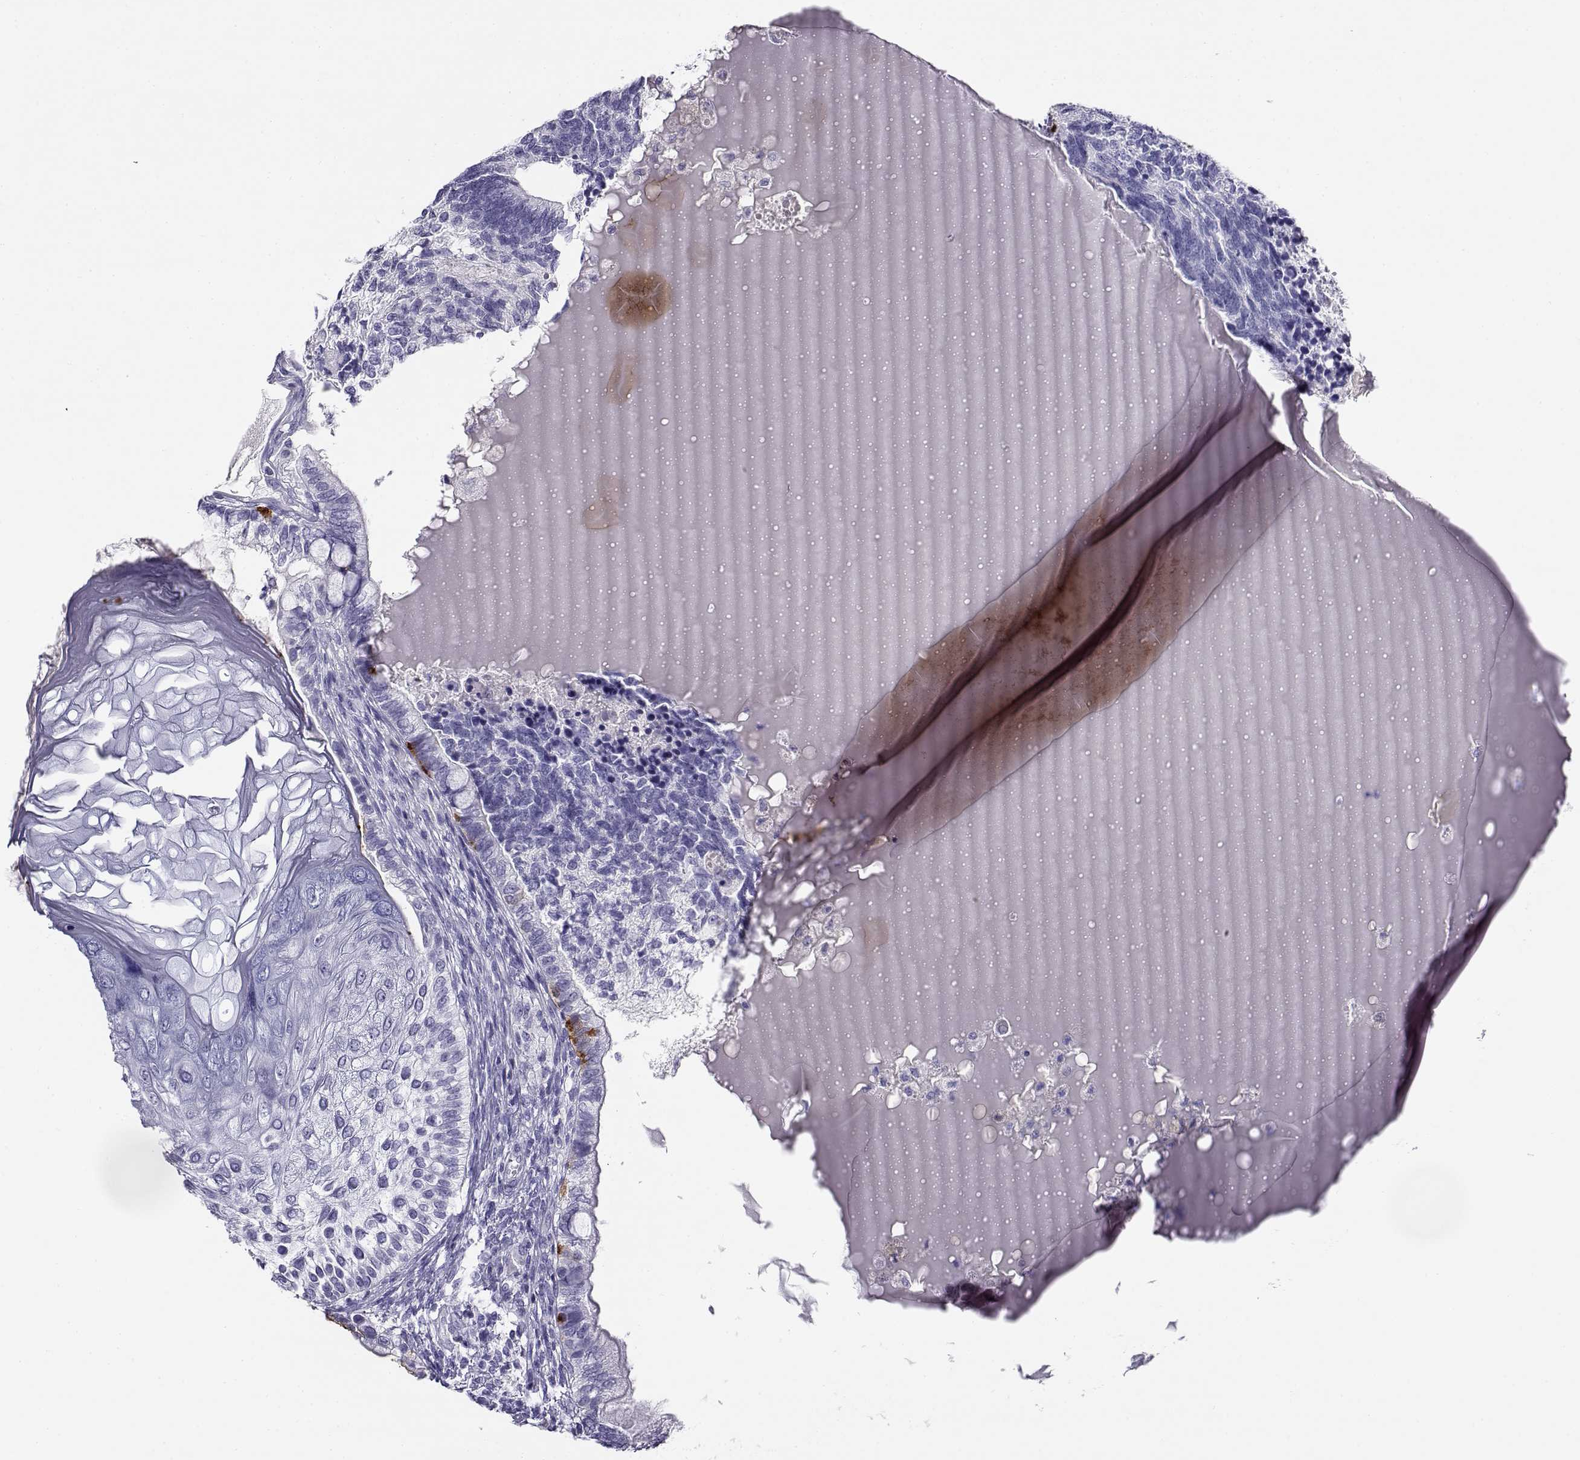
{"staining": {"intensity": "negative", "quantity": "none", "location": "none"}, "tissue": "testis cancer", "cell_type": "Tumor cells", "image_type": "cancer", "snomed": [{"axis": "morphology", "description": "Seminoma, NOS"}, {"axis": "morphology", "description": "Carcinoma, Embryonal, NOS"}, {"axis": "topography", "description": "Testis"}], "caption": "This is an immunohistochemistry (IHC) photomicrograph of testis cancer (seminoma). There is no staining in tumor cells.", "gene": "RHOXF2", "patient": {"sex": "male", "age": 41}}